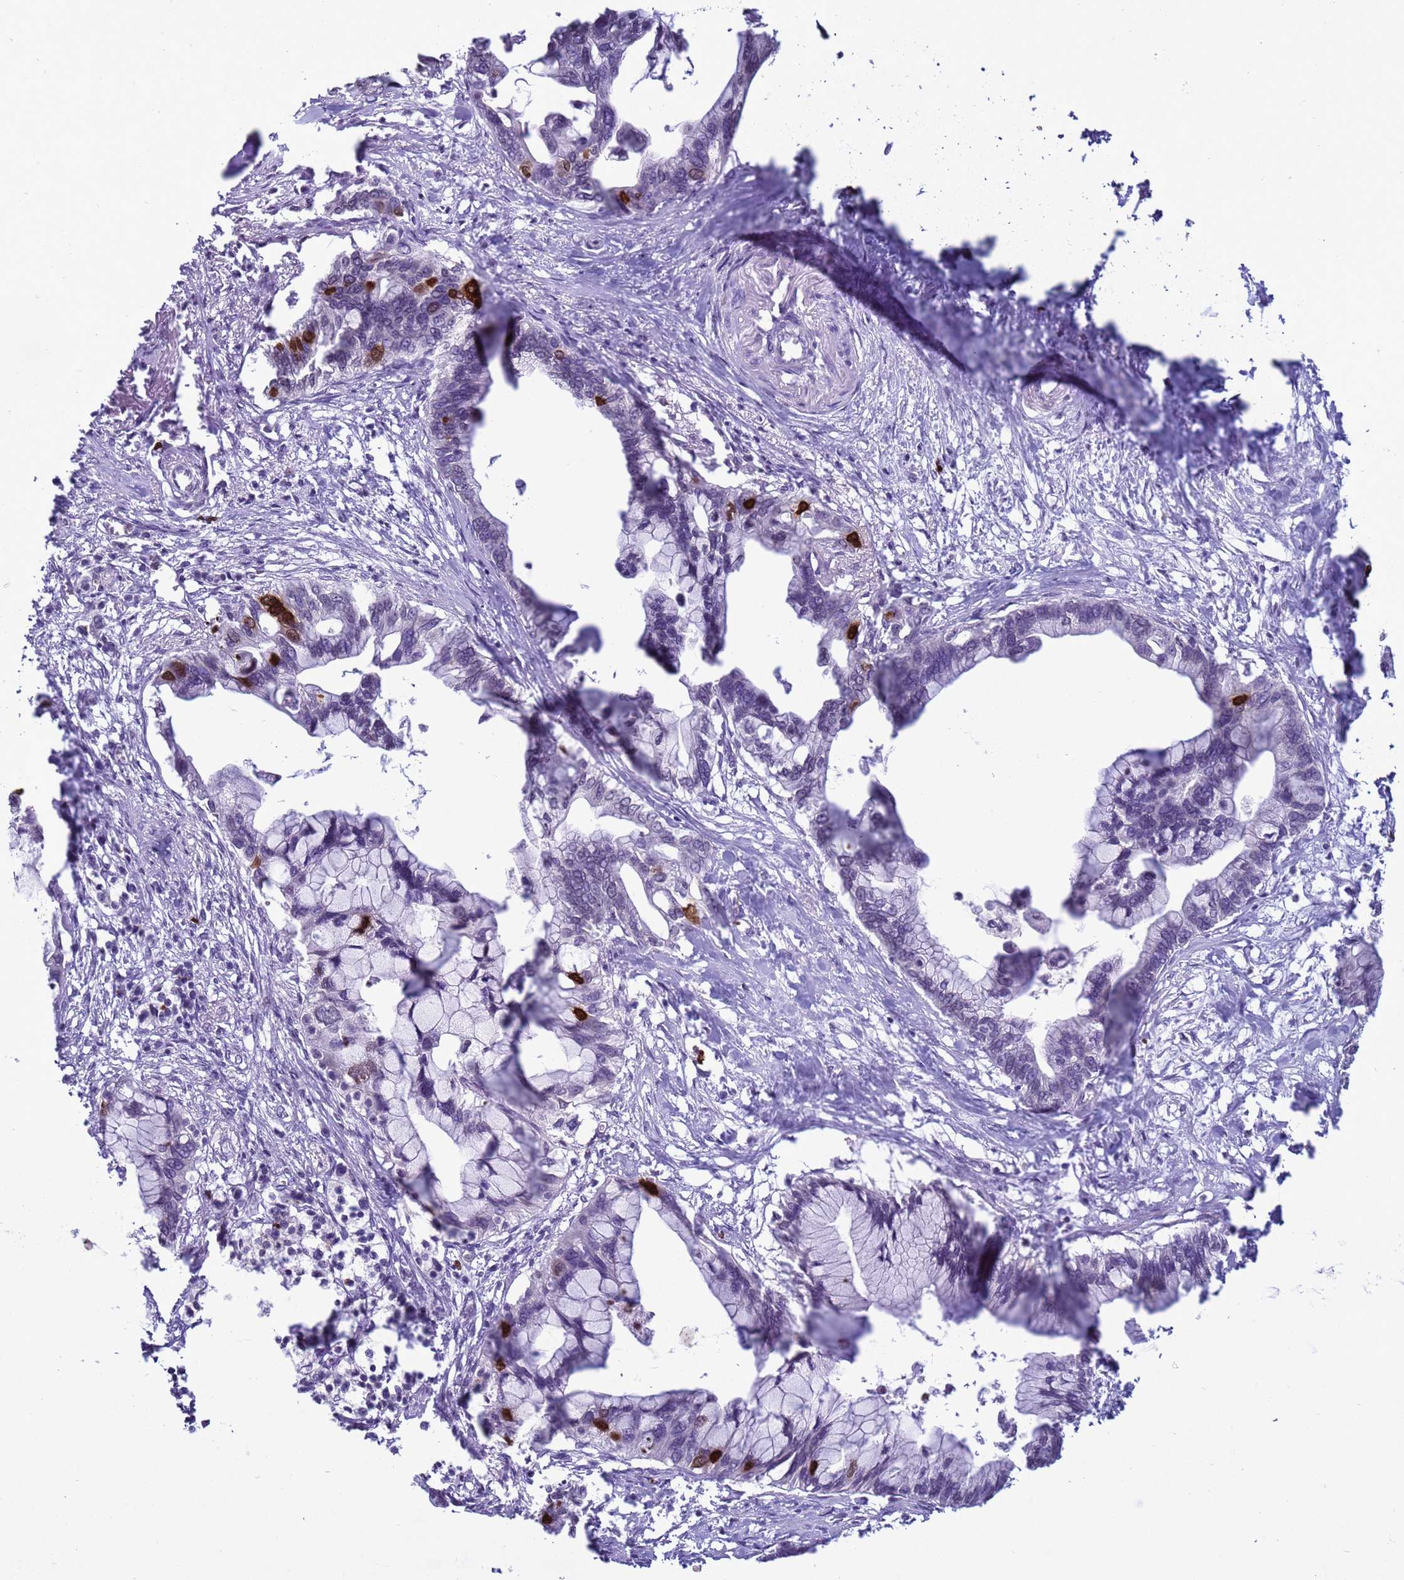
{"staining": {"intensity": "strong", "quantity": "<25%", "location": "nuclear"}, "tissue": "pancreatic cancer", "cell_type": "Tumor cells", "image_type": "cancer", "snomed": [{"axis": "morphology", "description": "Adenocarcinoma, NOS"}, {"axis": "topography", "description": "Pancreas"}], "caption": "Human pancreatic cancer stained with a brown dye displays strong nuclear positive expression in approximately <25% of tumor cells.", "gene": "H4C8", "patient": {"sex": "female", "age": 83}}